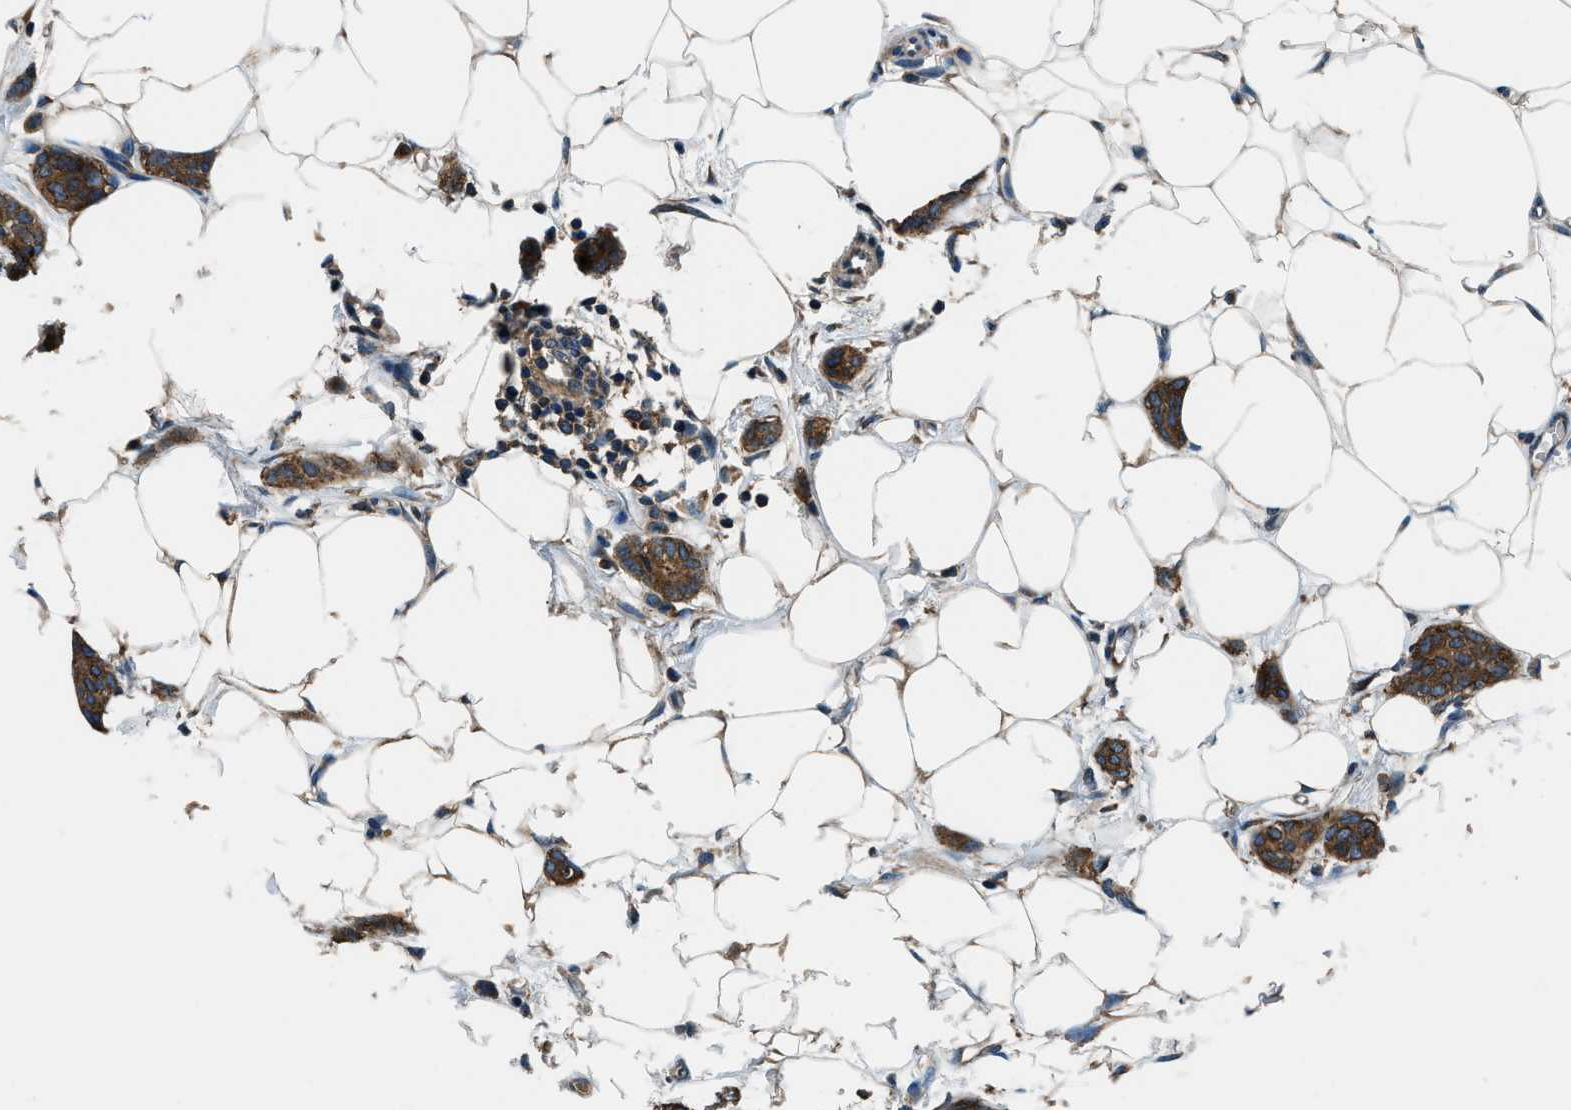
{"staining": {"intensity": "strong", "quantity": ">75%", "location": "cytoplasmic/membranous"}, "tissue": "breast cancer", "cell_type": "Tumor cells", "image_type": "cancer", "snomed": [{"axis": "morphology", "description": "Lobular carcinoma"}, {"axis": "topography", "description": "Skin"}, {"axis": "topography", "description": "Breast"}], "caption": "Breast cancer stained with immunohistochemistry displays strong cytoplasmic/membranous staining in about >75% of tumor cells.", "gene": "ARFGAP2", "patient": {"sex": "female", "age": 46}}